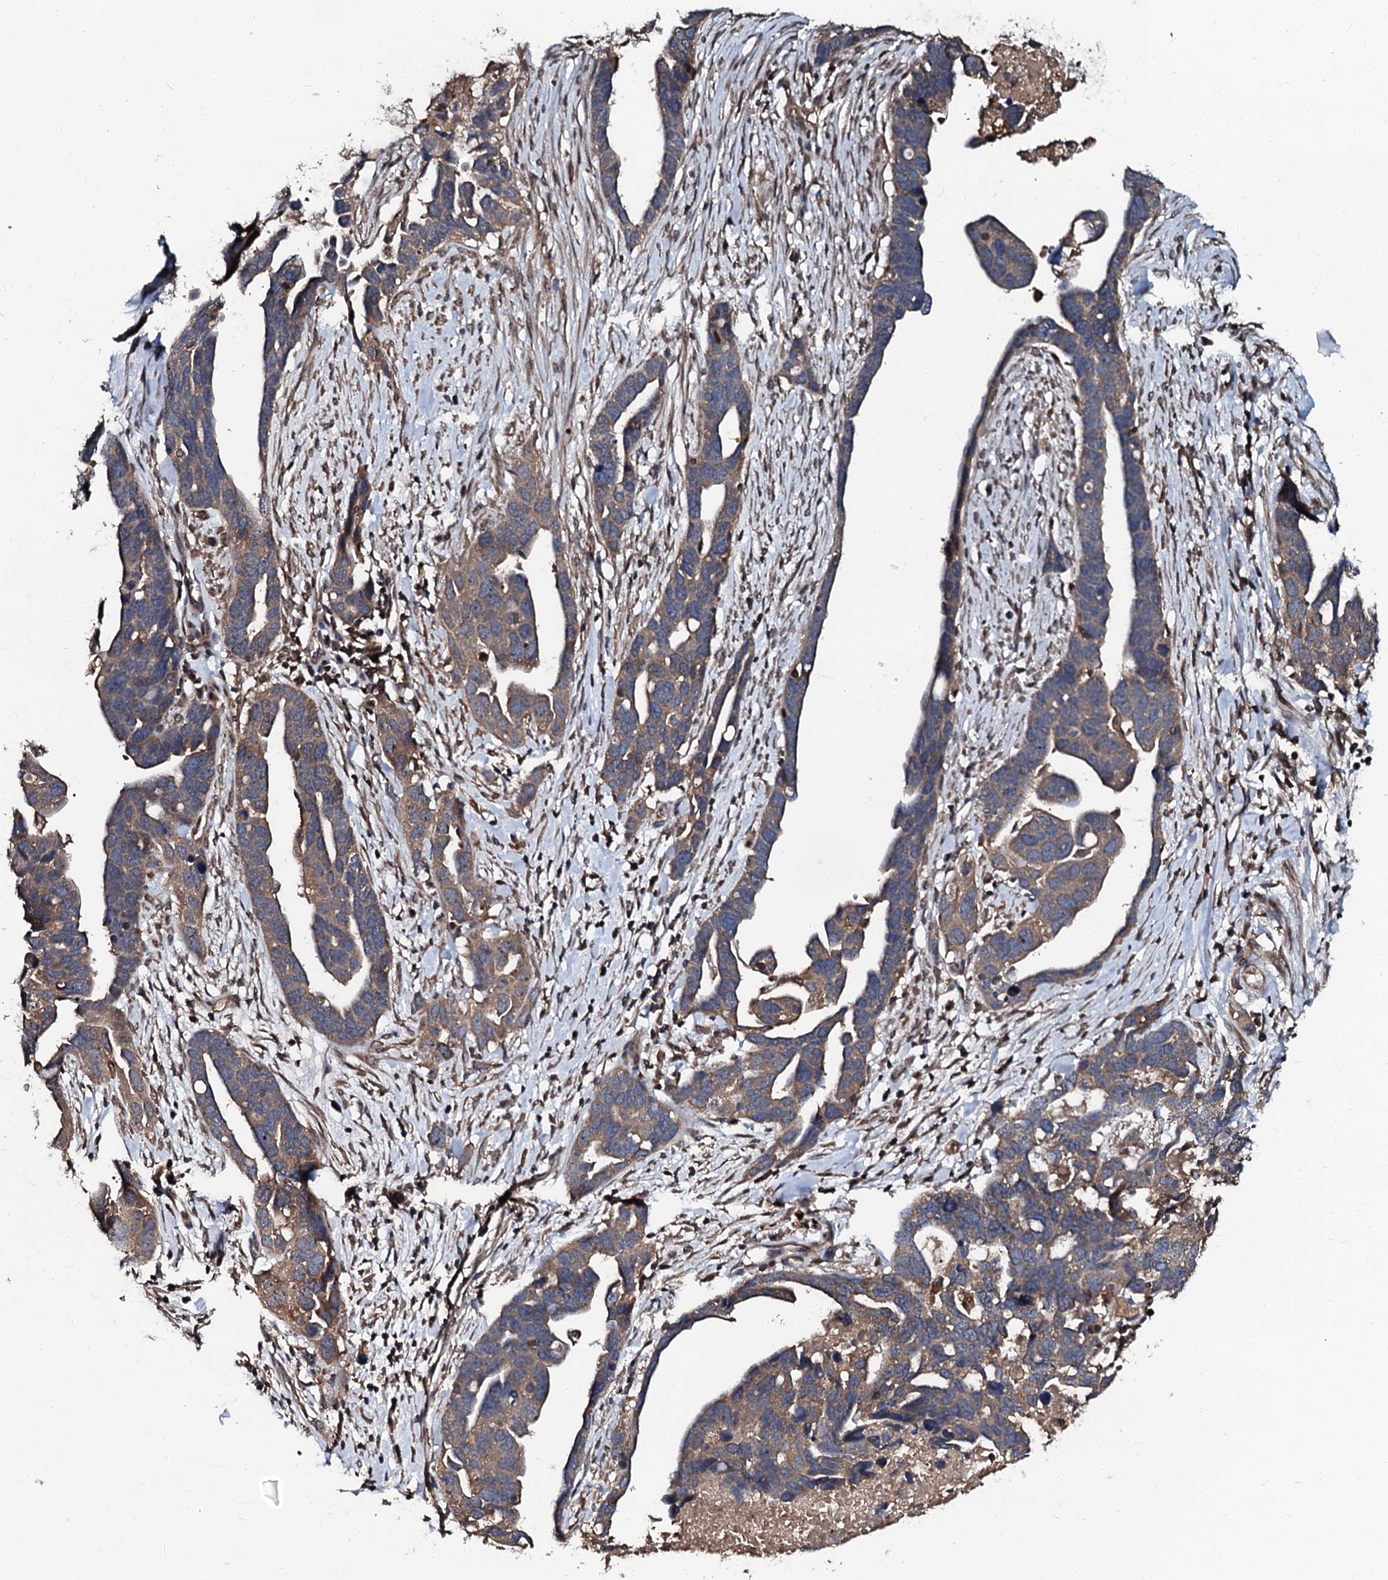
{"staining": {"intensity": "weak", "quantity": ">75%", "location": "cytoplasmic/membranous"}, "tissue": "ovarian cancer", "cell_type": "Tumor cells", "image_type": "cancer", "snomed": [{"axis": "morphology", "description": "Cystadenocarcinoma, serous, NOS"}, {"axis": "topography", "description": "Ovary"}], "caption": "Brown immunohistochemical staining in ovarian cancer demonstrates weak cytoplasmic/membranous staining in approximately >75% of tumor cells.", "gene": "N4BP1", "patient": {"sex": "female", "age": 54}}